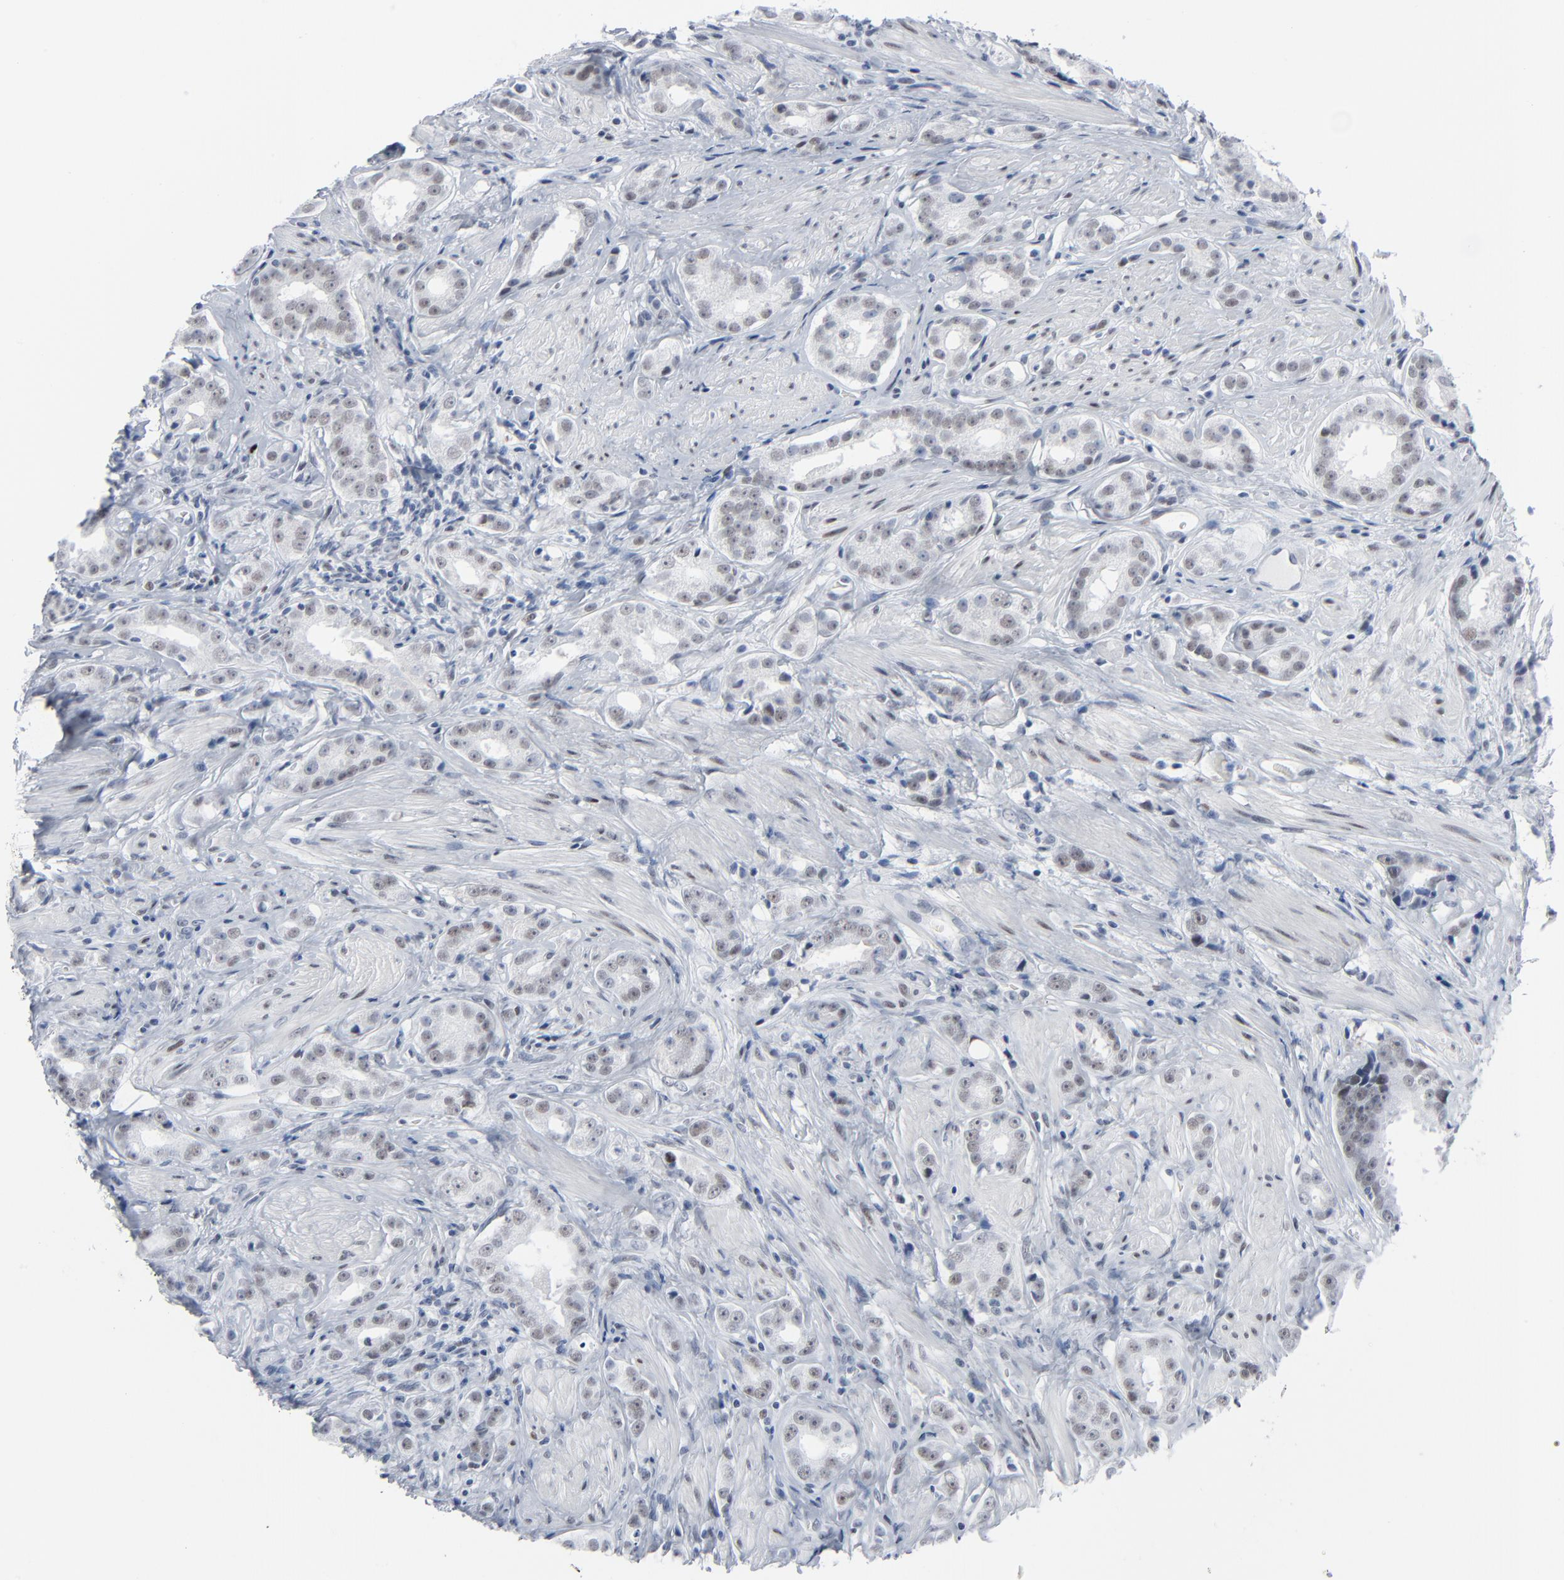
{"staining": {"intensity": "weak", "quantity": ">75%", "location": "nuclear"}, "tissue": "prostate cancer", "cell_type": "Tumor cells", "image_type": "cancer", "snomed": [{"axis": "morphology", "description": "Adenocarcinoma, Medium grade"}, {"axis": "topography", "description": "Prostate"}], "caption": "Medium-grade adenocarcinoma (prostate) tissue exhibits weak nuclear positivity in about >75% of tumor cells, visualized by immunohistochemistry.", "gene": "SIRT1", "patient": {"sex": "male", "age": 53}}